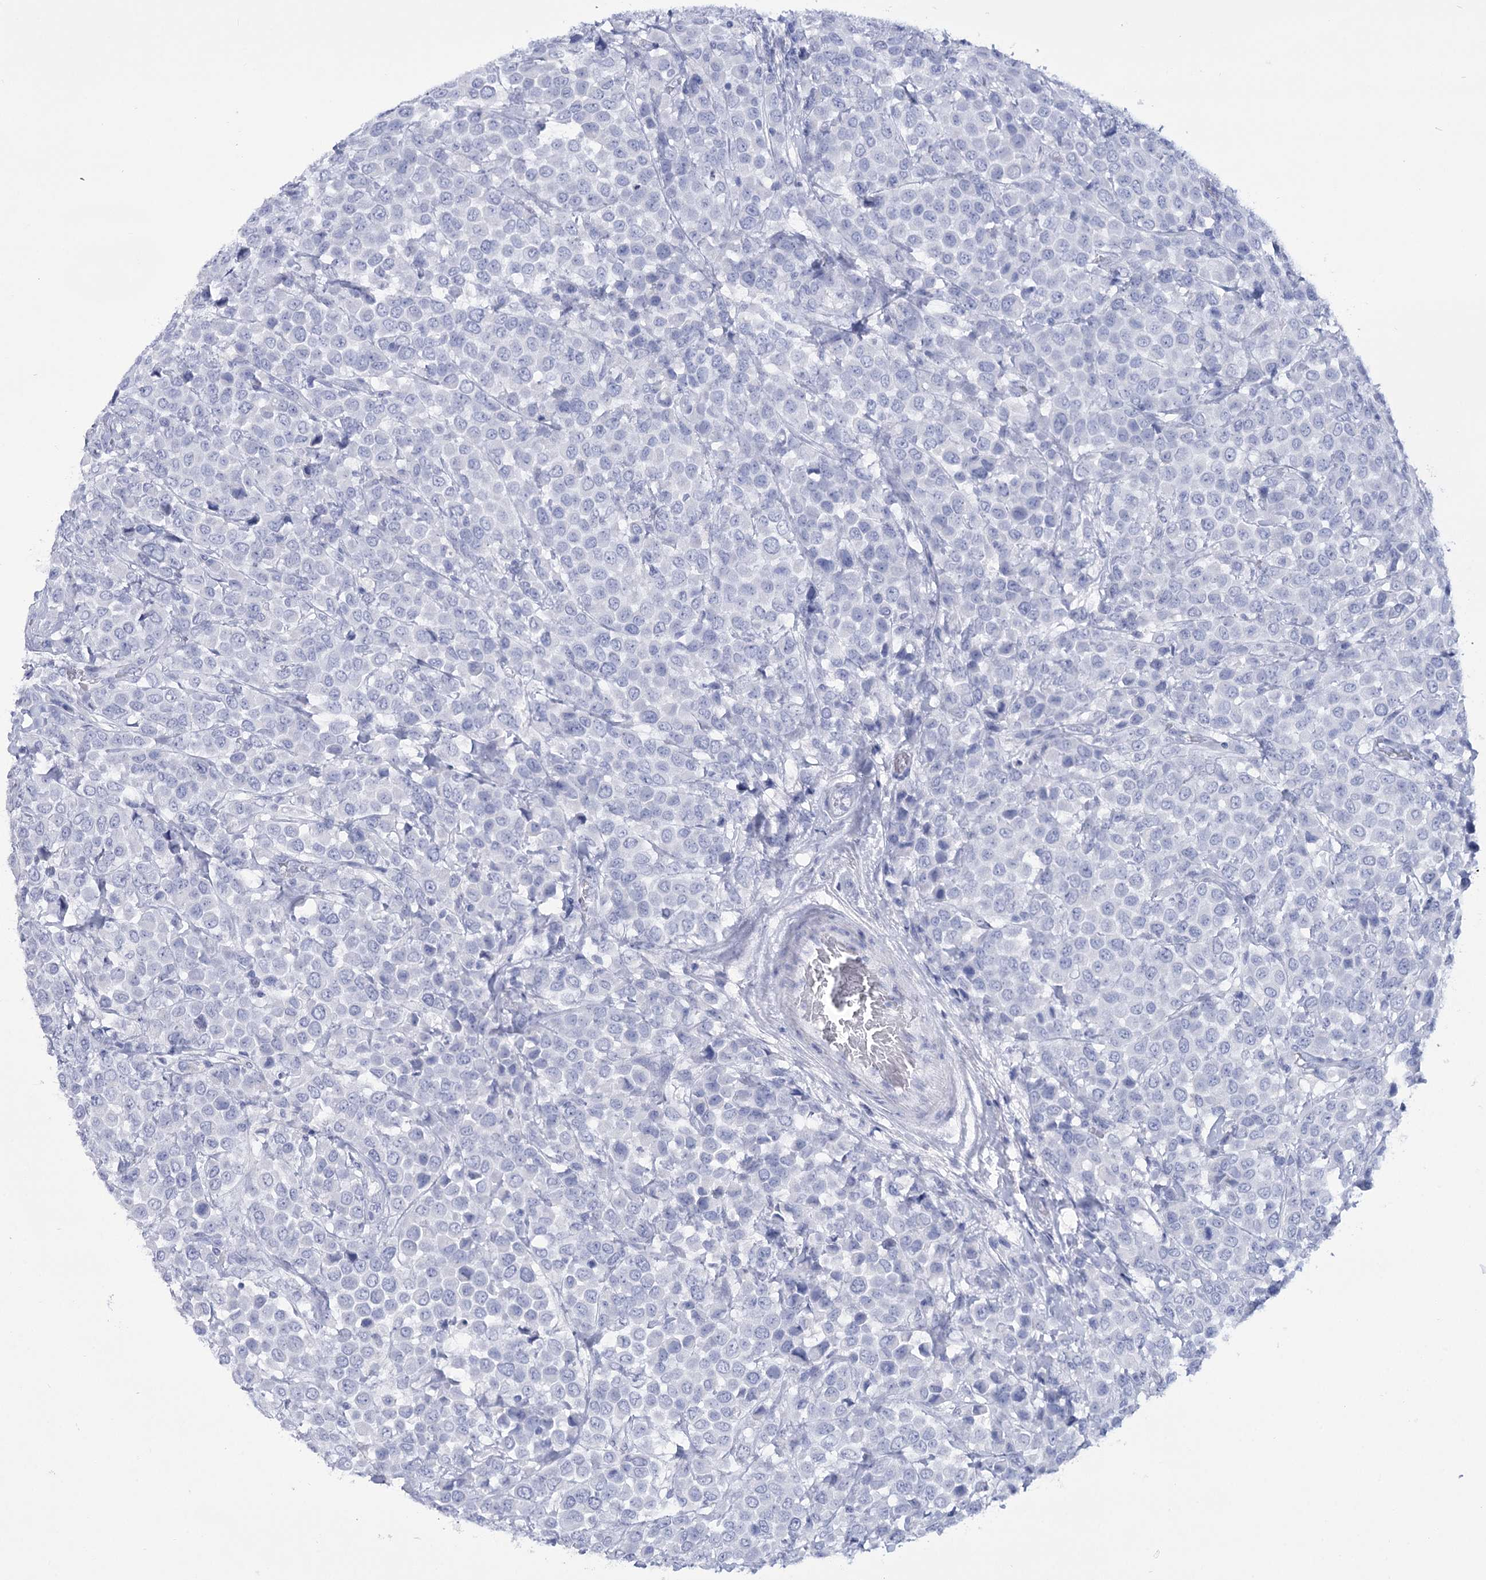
{"staining": {"intensity": "negative", "quantity": "none", "location": "none"}, "tissue": "breast cancer", "cell_type": "Tumor cells", "image_type": "cancer", "snomed": [{"axis": "morphology", "description": "Duct carcinoma"}, {"axis": "topography", "description": "Breast"}], "caption": "This is an IHC micrograph of human breast invasive ductal carcinoma. There is no expression in tumor cells.", "gene": "RNF186", "patient": {"sex": "female", "age": 61}}